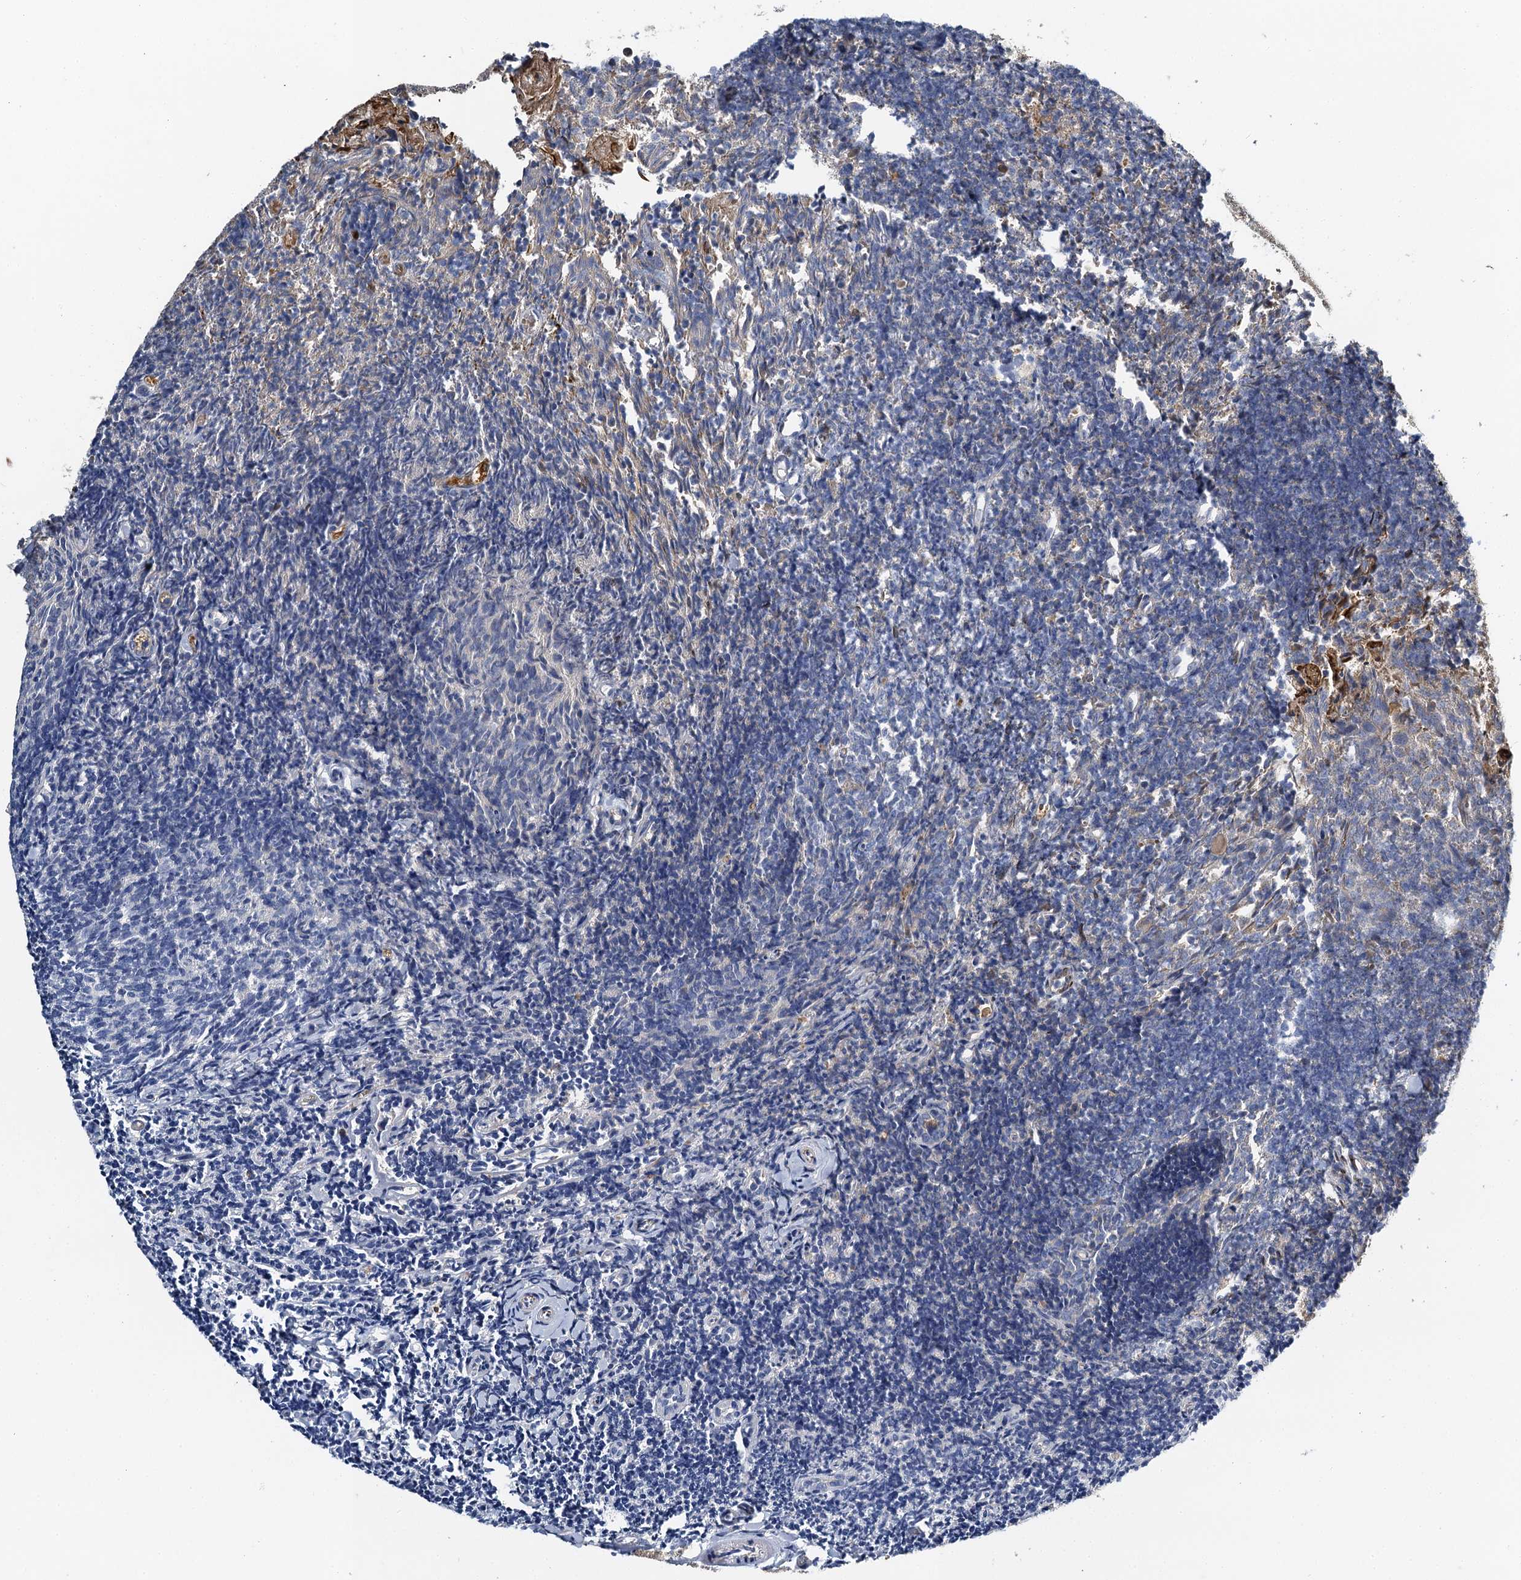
{"staining": {"intensity": "negative", "quantity": "none", "location": "none"}, "tissue": "tonsil", "cell_type": "Germinal center cells", "image_type": "normal", "snomed": [{"axis": "morphology", "description": "Normal tissue, NOS"}, {"axis": "topography", "description": "Tonsil"}], "caption": "The histopathology image displays no staining of germinal center cells in unremarkable tonsil.", "gene": "SLC11A2", "patient": {"sex": "female", "age": 10}}